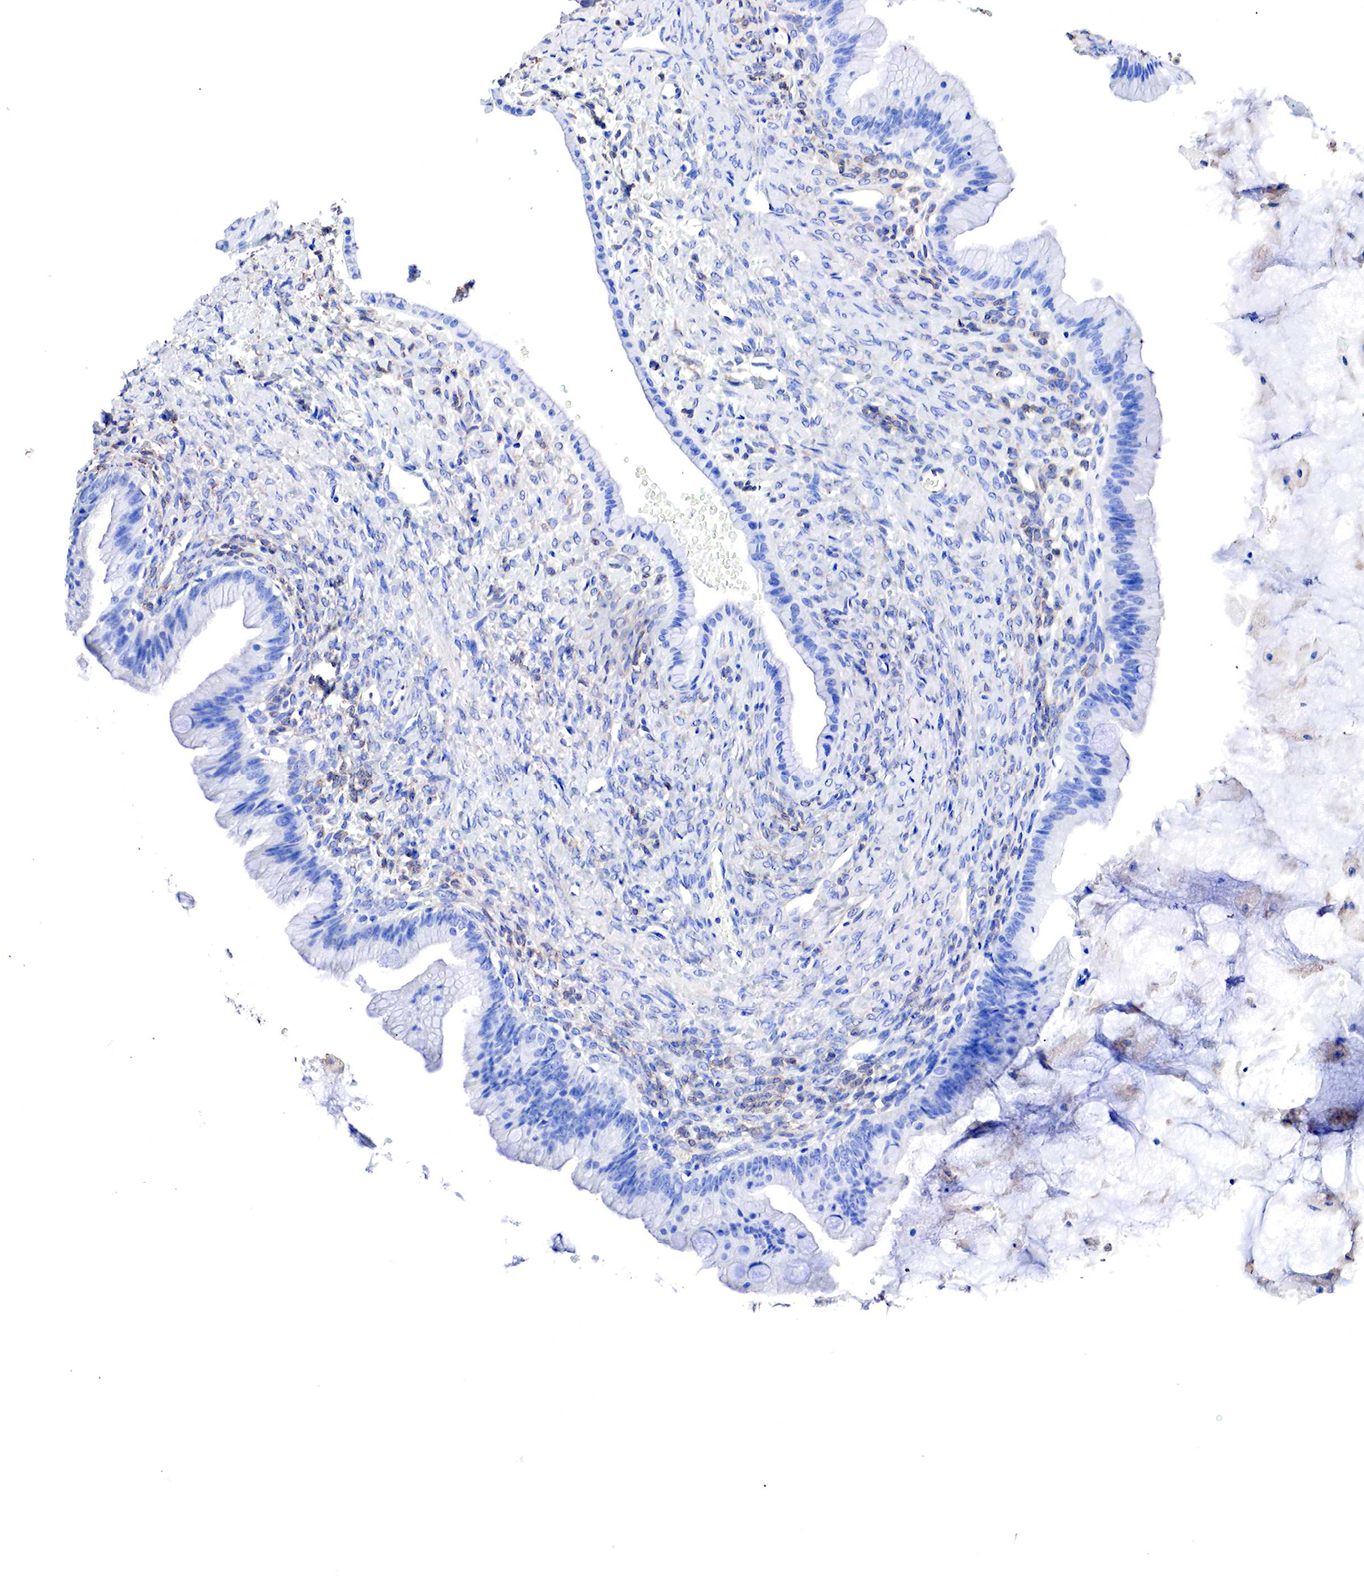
{"staining": {"intensity": "negative", "quantity": "none", "location": "none"}, "tissue": "ovarian cancer", "cell_type": "Tumor cells", "image_type": "cancer", "snomed": [{"axis": "morphology", "description": "Cystadenocarcinoma, mucinous, NOS"}, {"axis": "topography", "description": "Ovary"}], "caption": "Immunohistochemistry (IHC) micrograph of neoplastic tissue: ovarian cancer (mucinous cystadenocarcinoma) stained with DAB displays no significant protein expression in tumor cells.", "gene": "RDX", "patient": {"sex": "female", "age": 25}}